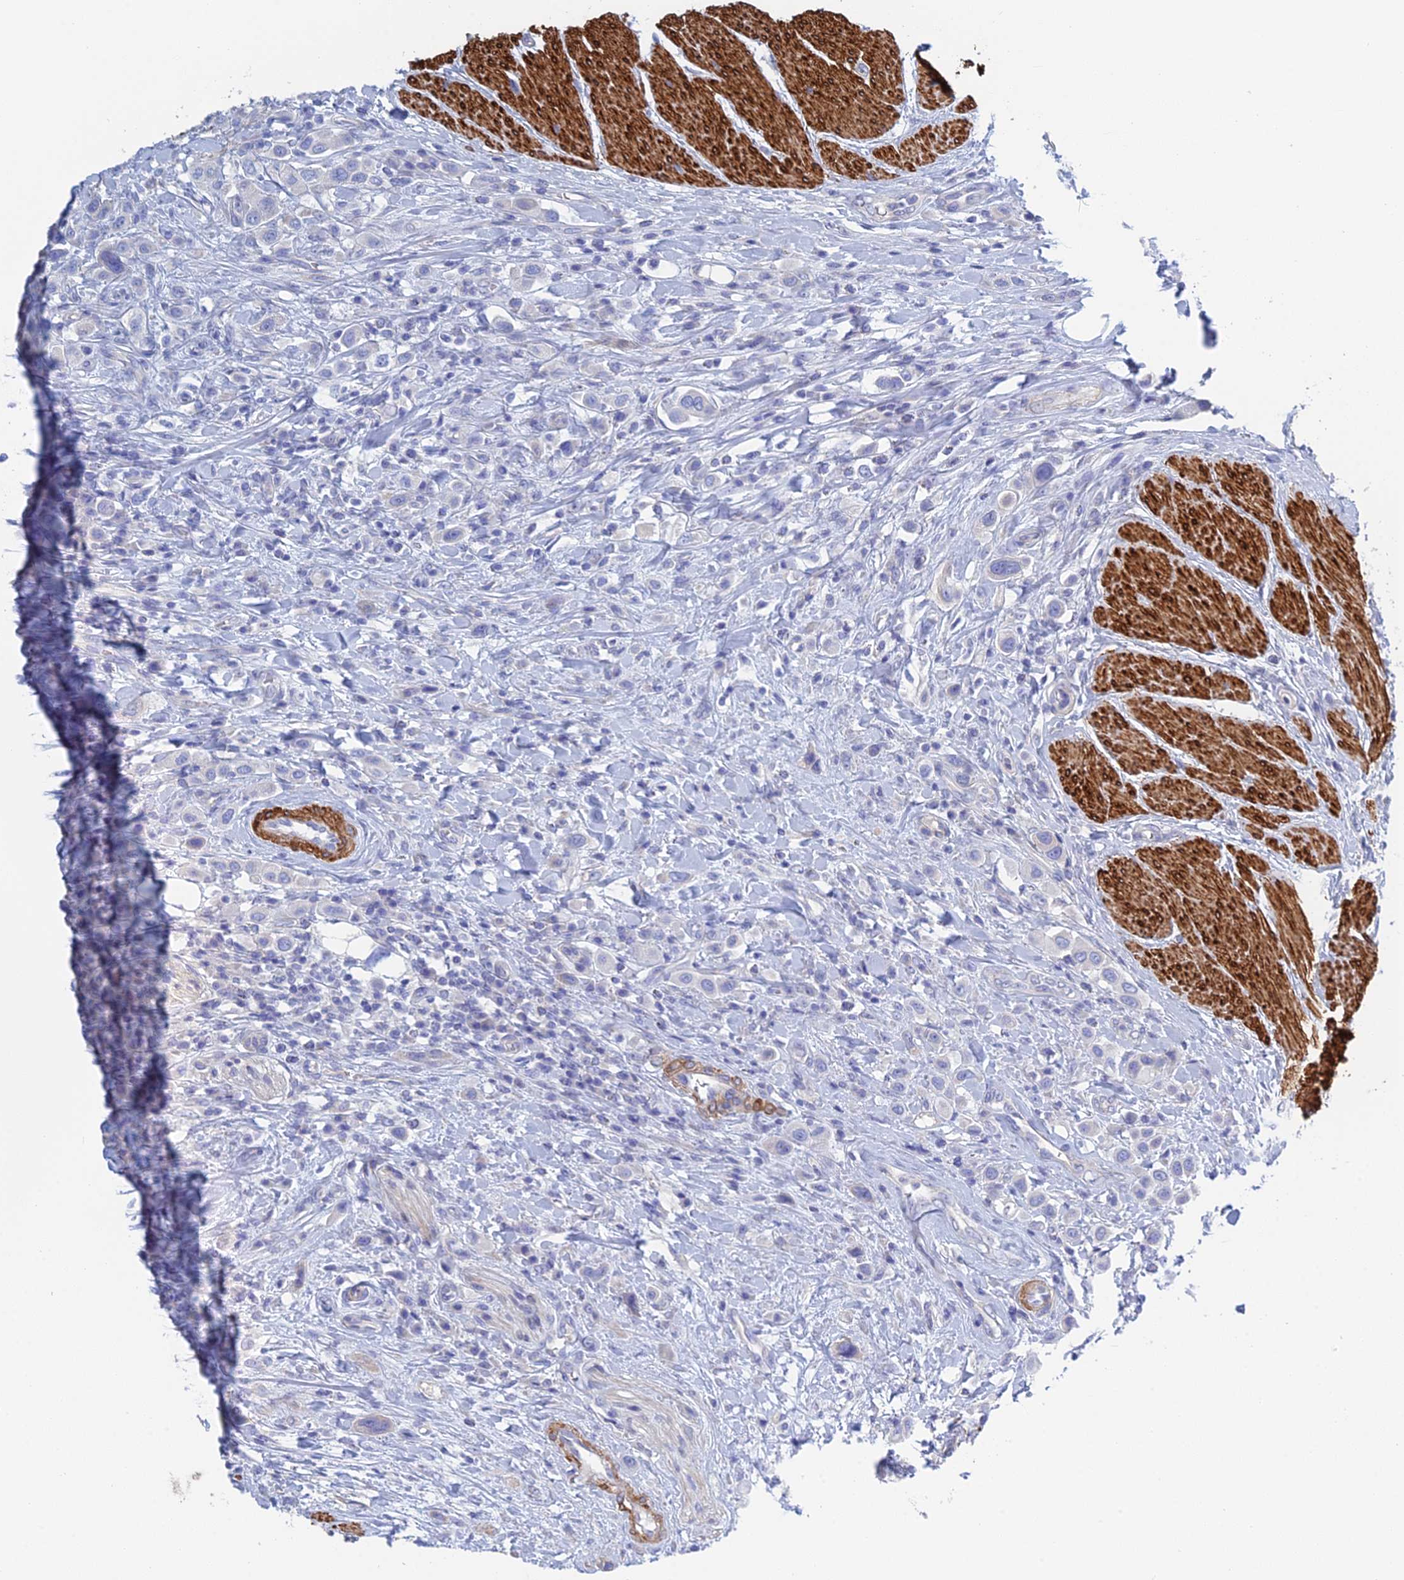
{"staining": {"intensity": "negative", "quantity": "none", "location": "none"}, "tissue": "urothelial cancer", "cell_type": "Tumor cells", "image_type": "cancer", "snomed": [{"axis": "morphology", "description": "Urothelial carcinoma, High grade"}, {"axis": "topography", "description": "Urinary bladder"}], "caption": "Urothelial cancer was stained to show a protein in brown. There is no significant positivity in tumor cells.", "gene": "PCDHA8", "patient": {"sex": "male", "age": 50}}